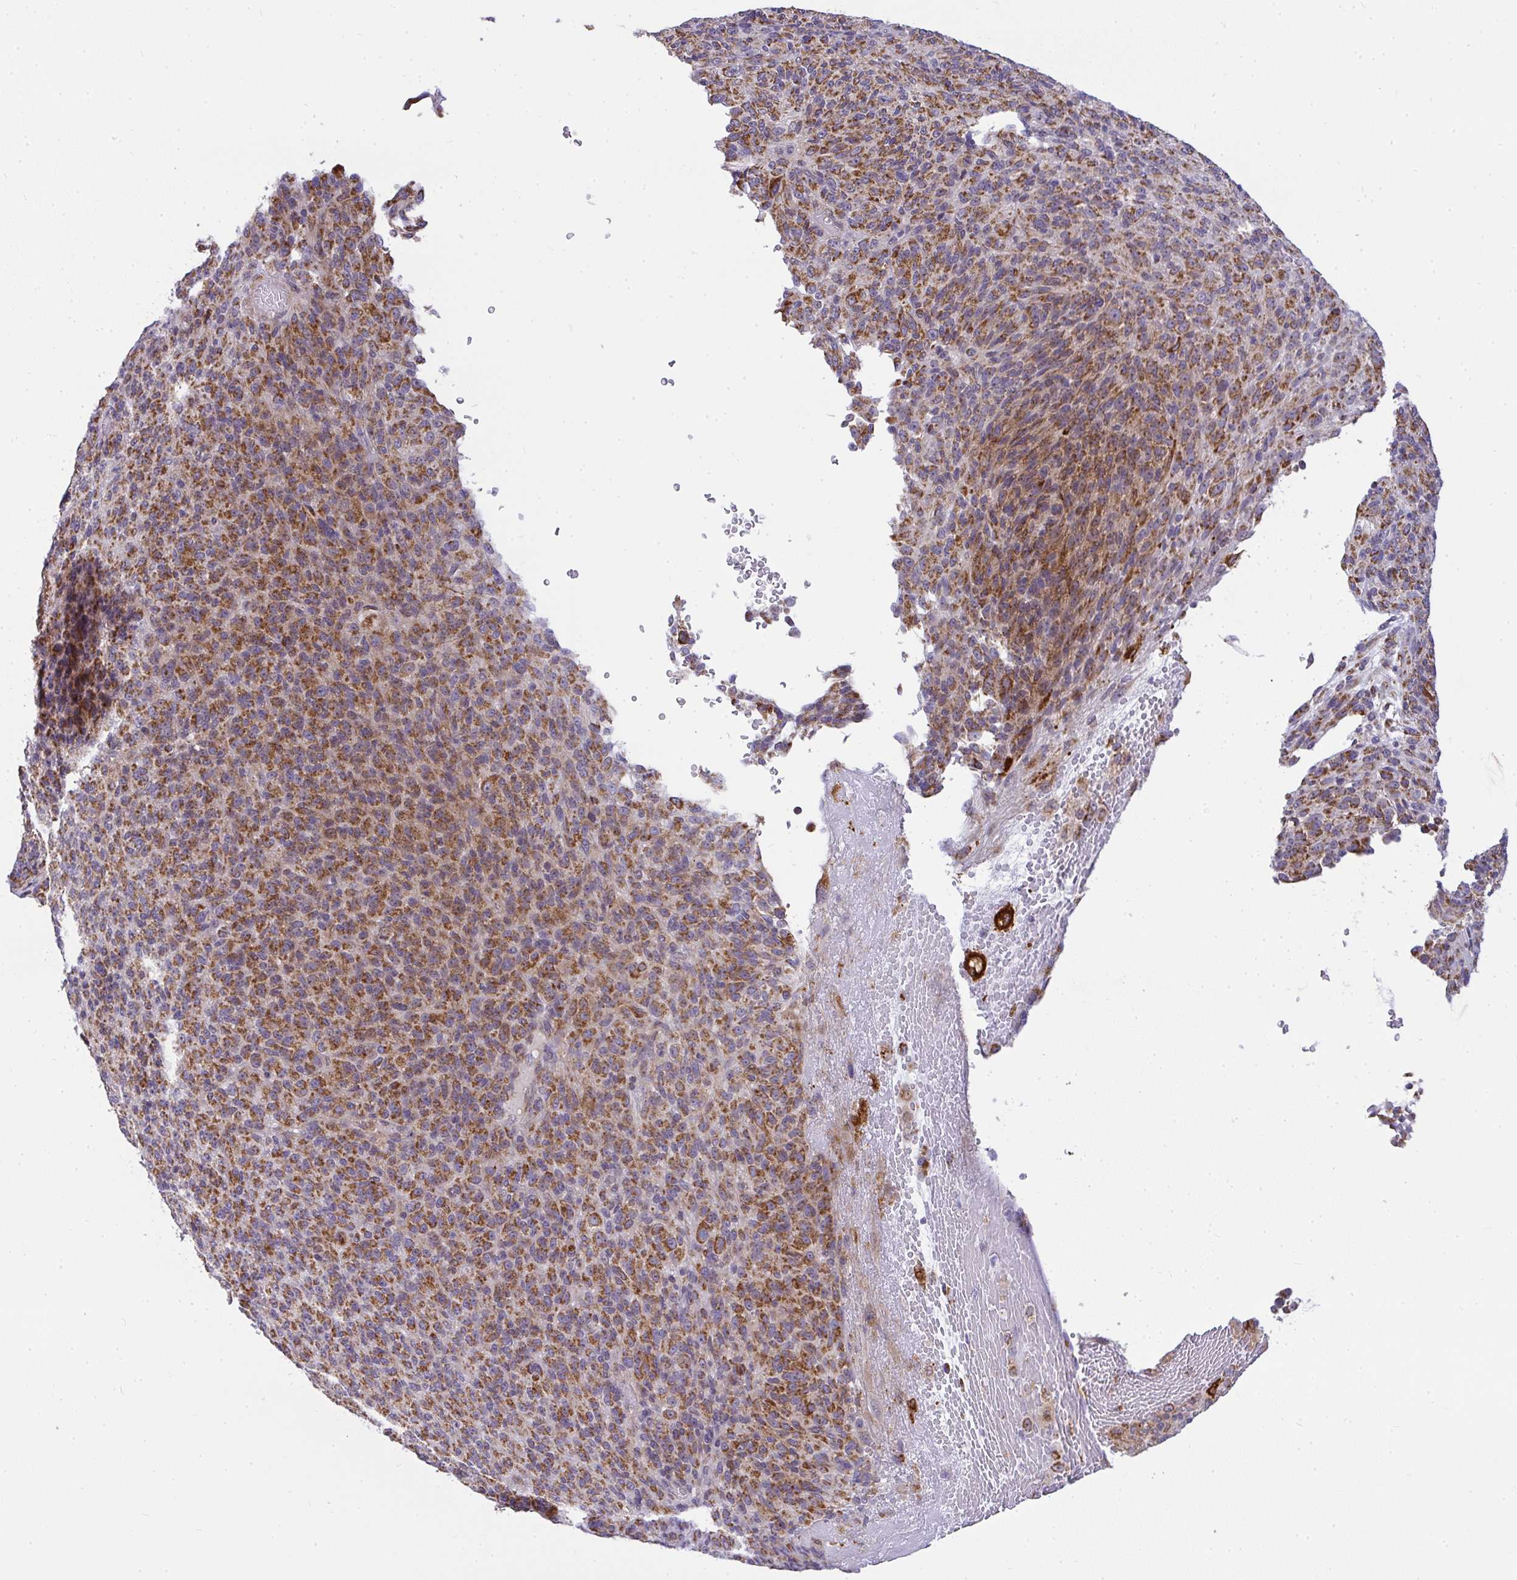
{"staining": {"intensity": "strong", "quantity": ">75%", "location": "cytoplasmic/membranous"}, "tissue": "melanoma", "cell_type": "Tumor cells", "image_type": "cancer", "snomed": [{"axis": "morphology", "description": "Malignant melanoma, Metastatic site"}, {"axis": "topography", "description": "Brain"}], "caption": "The photomicrograph exhibits immunohistochemical staining of melanoma. There is strong cytoplasmic/membranous staining is present in approximately >75% of tumor cells.", "gene": "SRRM4", "patient": {"sex": "female", "age": 56}}